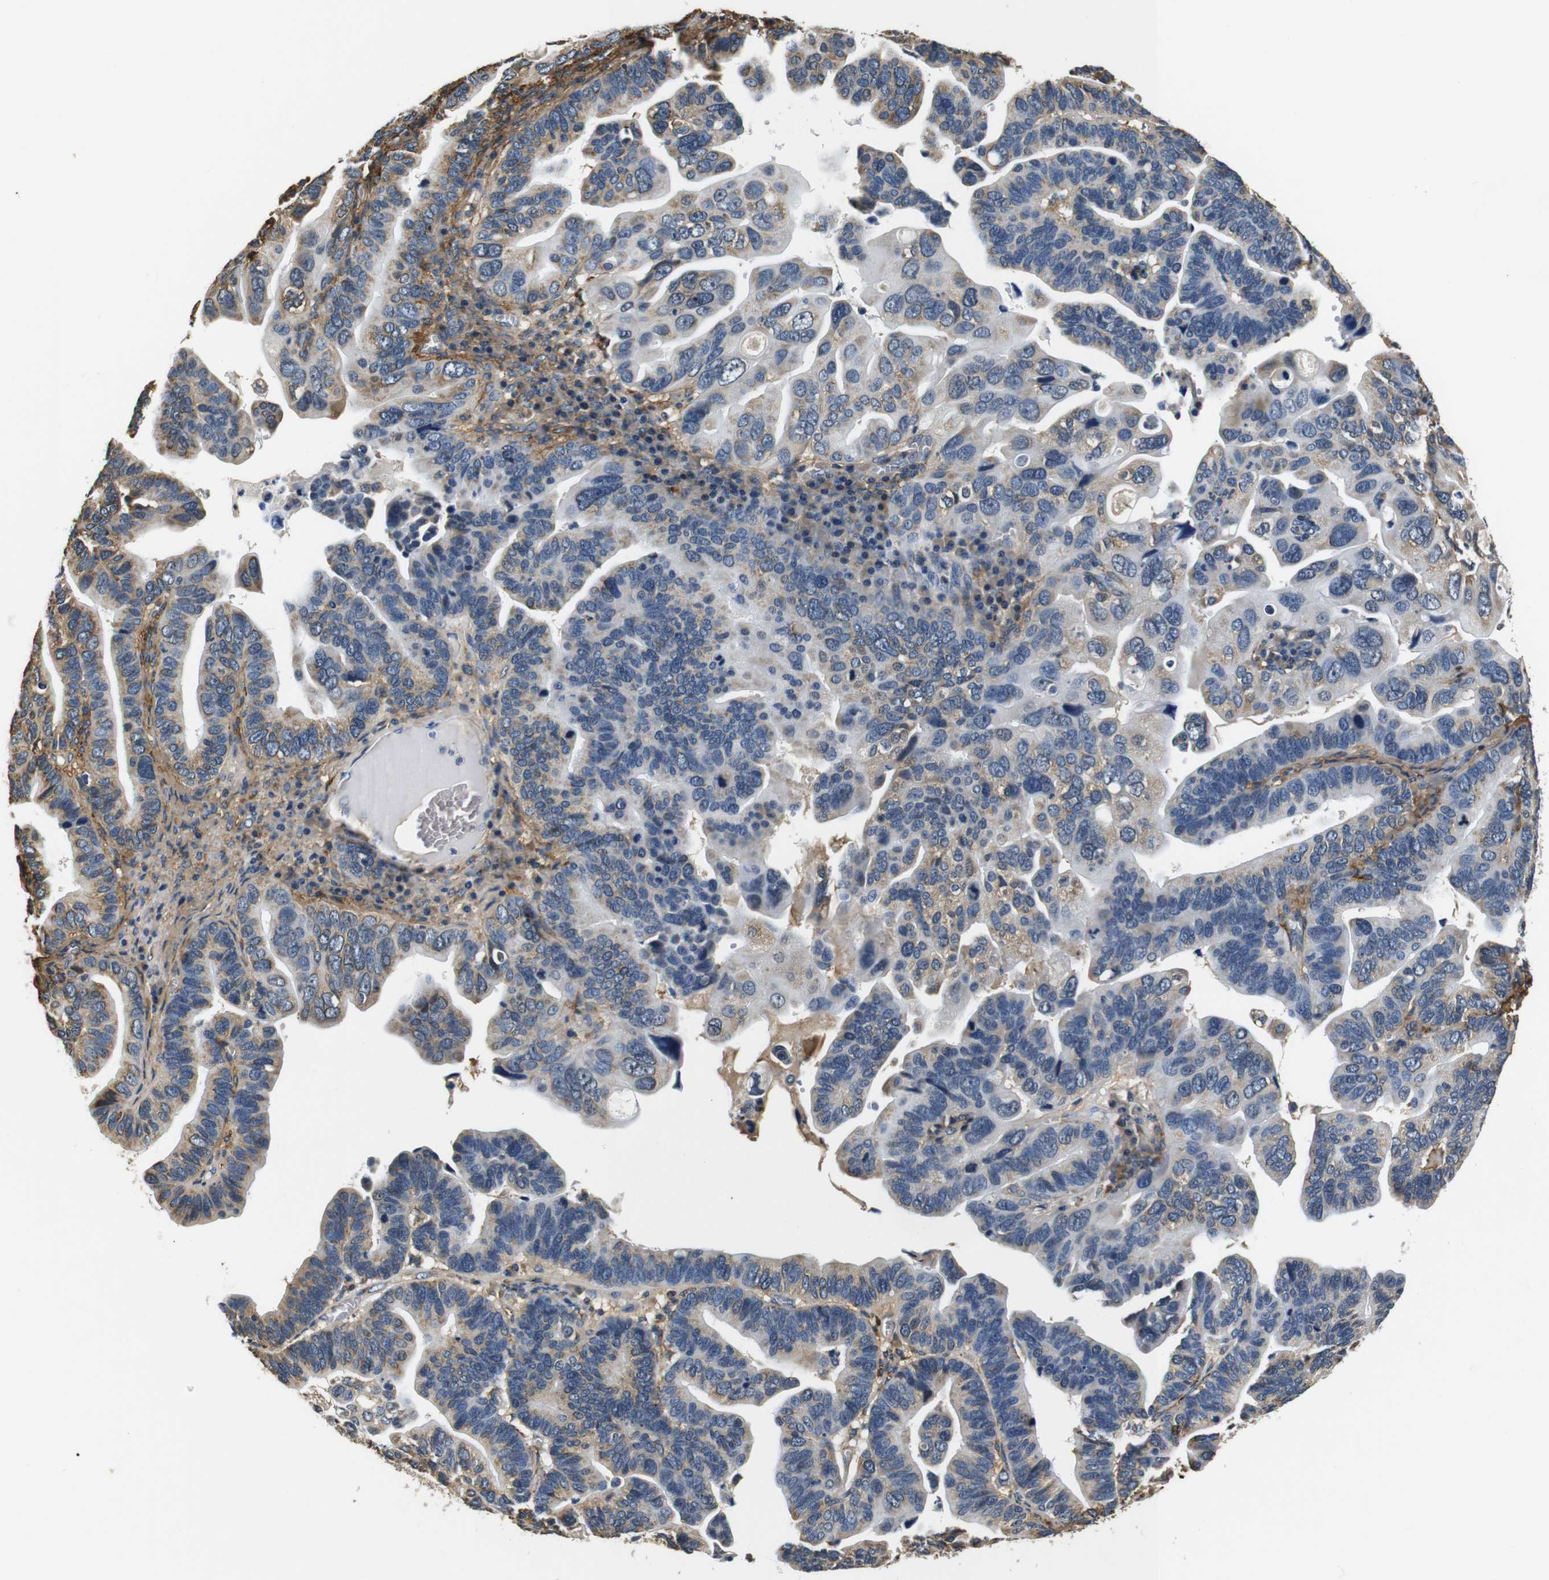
{"staining": {"intensity": "weak", "quantity": "<25%", "location": "cytoplasmic/membranous"}, "tissue": "ovarian cancer", "cell_type": "Tumor cells", "image_type": "cancer", "snomed": [{"axis": "morphology", "description": "Cystadenocarcinoma, serous, NOS"}, {"axis": "topography", "description": "Ovary"}], "caption": "This is a photomicrograph of IHC staining of ovarian serous cystadenocarcinoma, which shows no staining in tumor cells.", "gene": "COL1A1", "patient": {"sex": "female", "age": 56}}